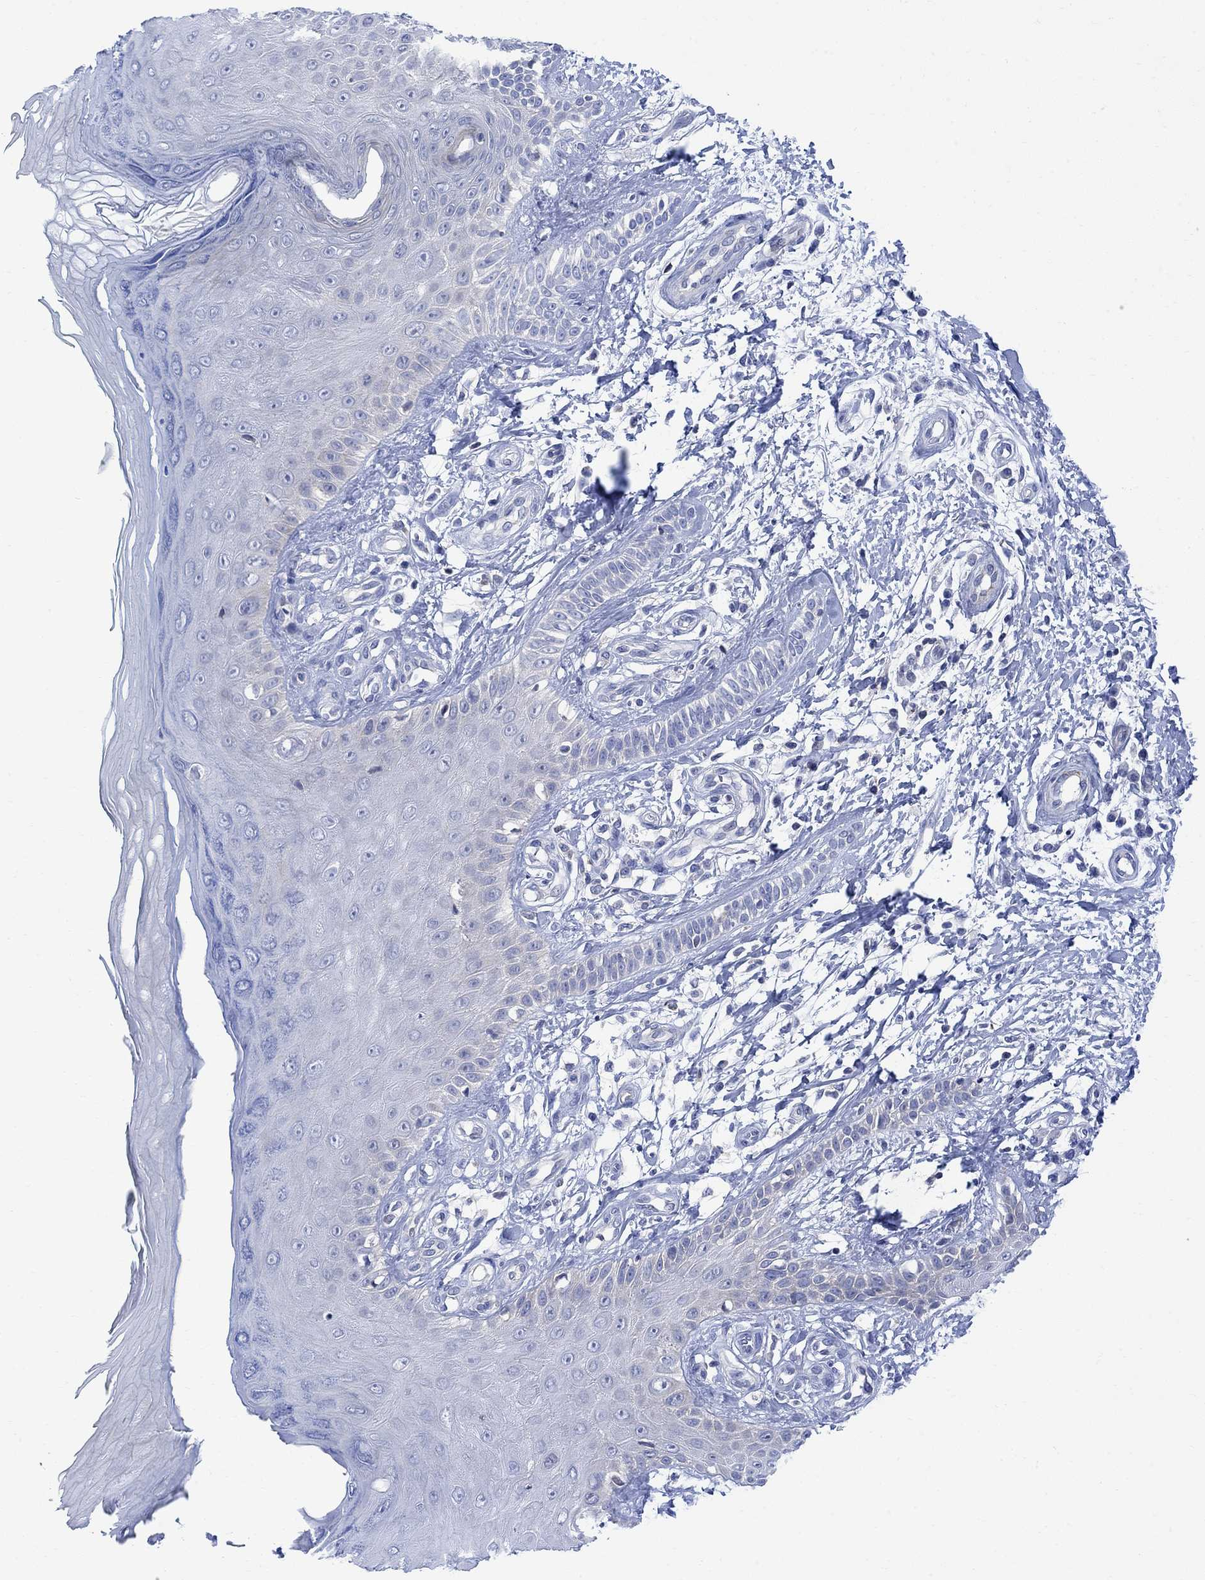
{"staining": {"intensity": "negative", "quantity": "none", "location": "none"}, "tissue": "skin", "cell_type": "Fibroblasts", "image_type": "normal", "snomed": [{"axis": "morphology", "description": "Normal tissue, NOS"}, {"axis": "morphology", "description": "Inflammation, NOS"}, {"axis": "morphology", "description": "Fibrosis, NOS"}, {"axis": "topography", "description": "Skin"}], "caption": "This is an IHC histopathology image of benign human skin. There is no positivity in fibroblasts.", "gene": "ARSK", "patient": {"sex": "male", "age": 71}}